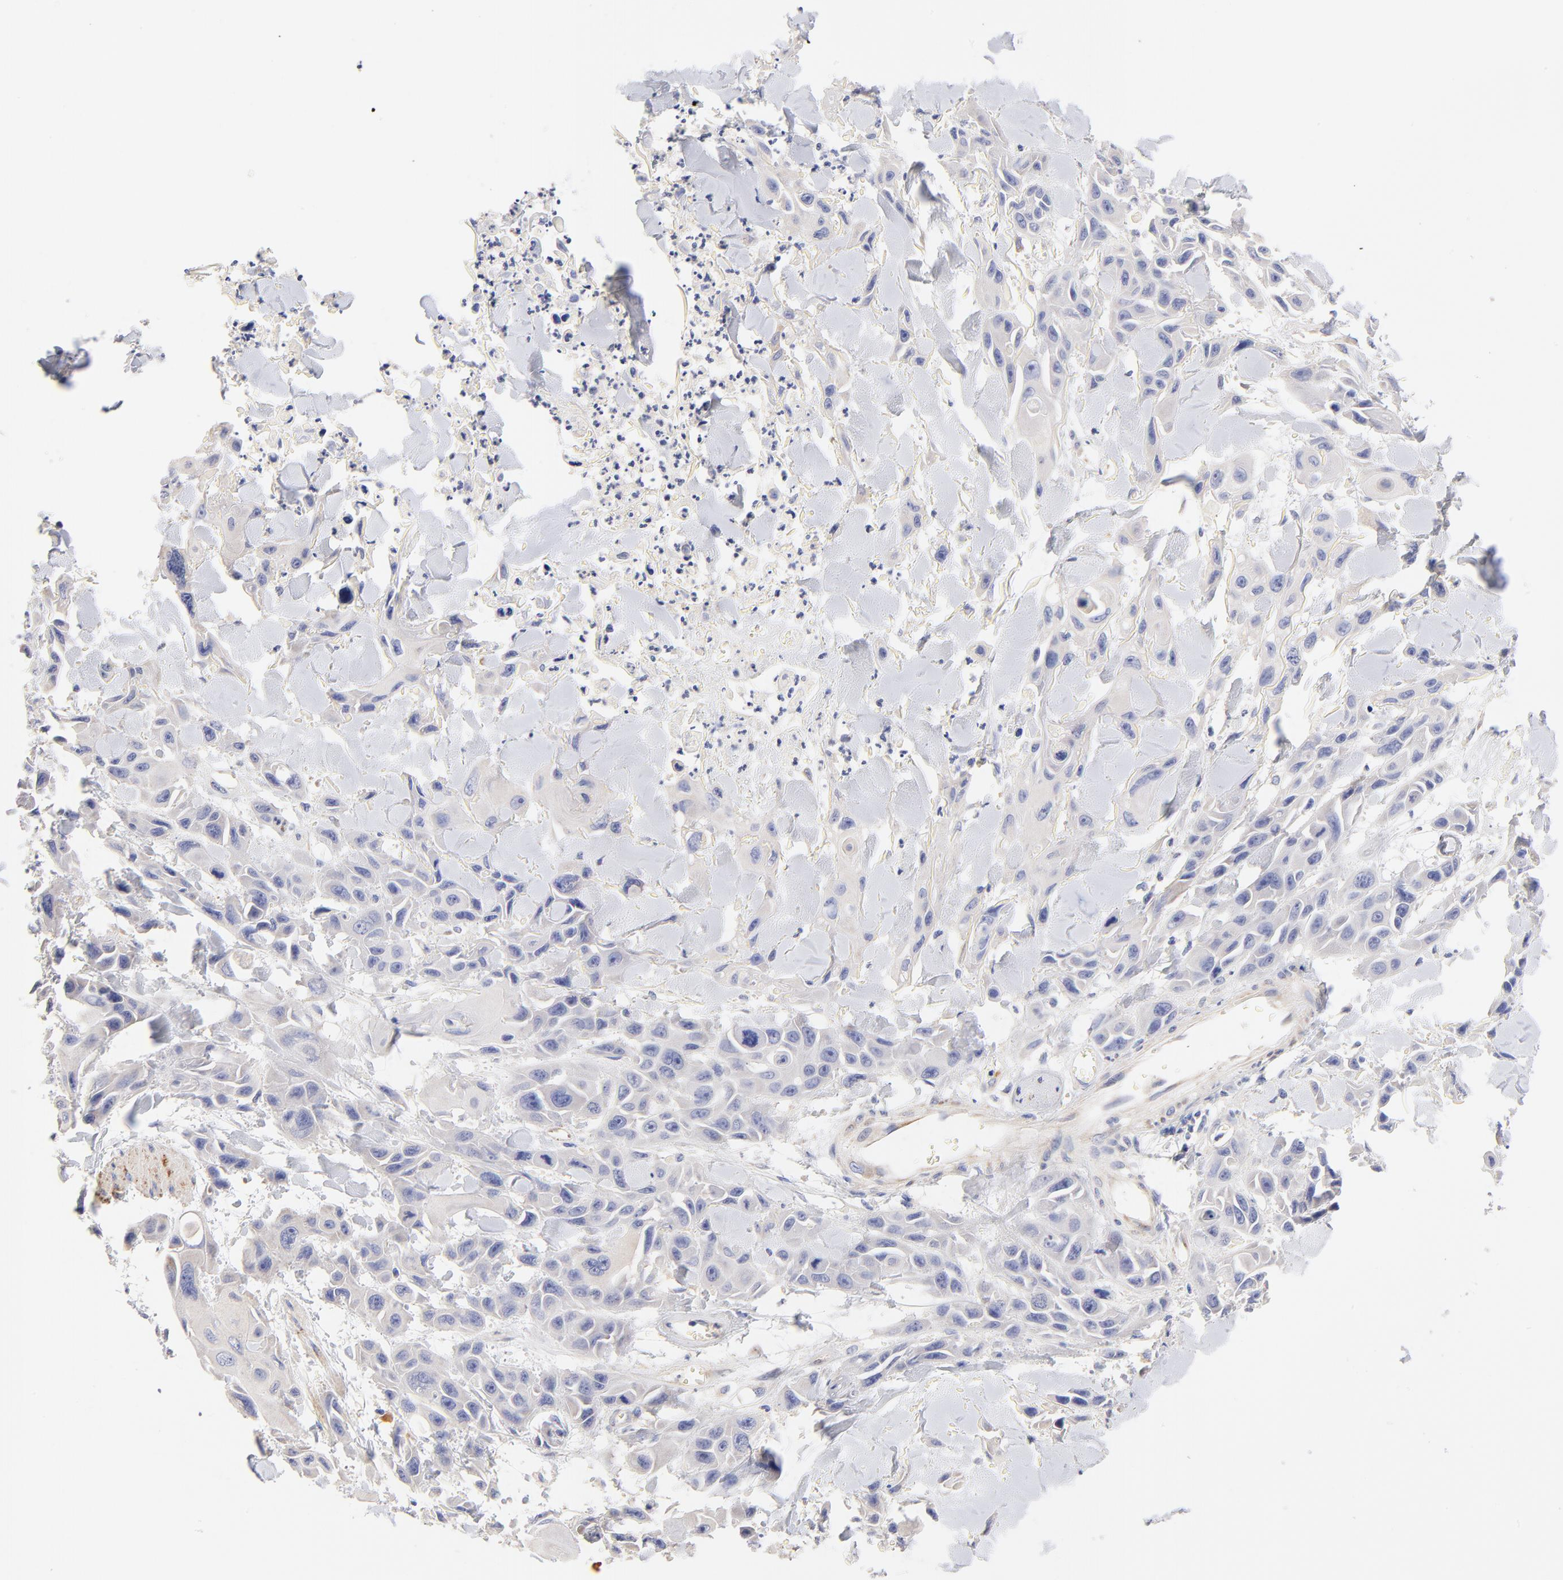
{"staining": {"intensity": "negative", "quantity": "none", "location": "none"}, "tissue": "skin cancer", "cell_type": "Tumor cells", "image_type": "cancer", "snomed": [{"axis": "morphology", "description": "Squamous cell carcinoma, NOS"}, {"axis": "topography", "description": "Skin"}, {"axis": "topography", "description": "Anal"}], "caption": "Immunohistochemistry histopathology image of neoplastic tissue: human skin cancer (squamous cell carcinoma) stained with DAB (3,3'-diaminobenzidine) displays no significant protein expression in tumor cells.", "gene": "HS3ST1", "patient": {"sex": "female", "age": 55}}